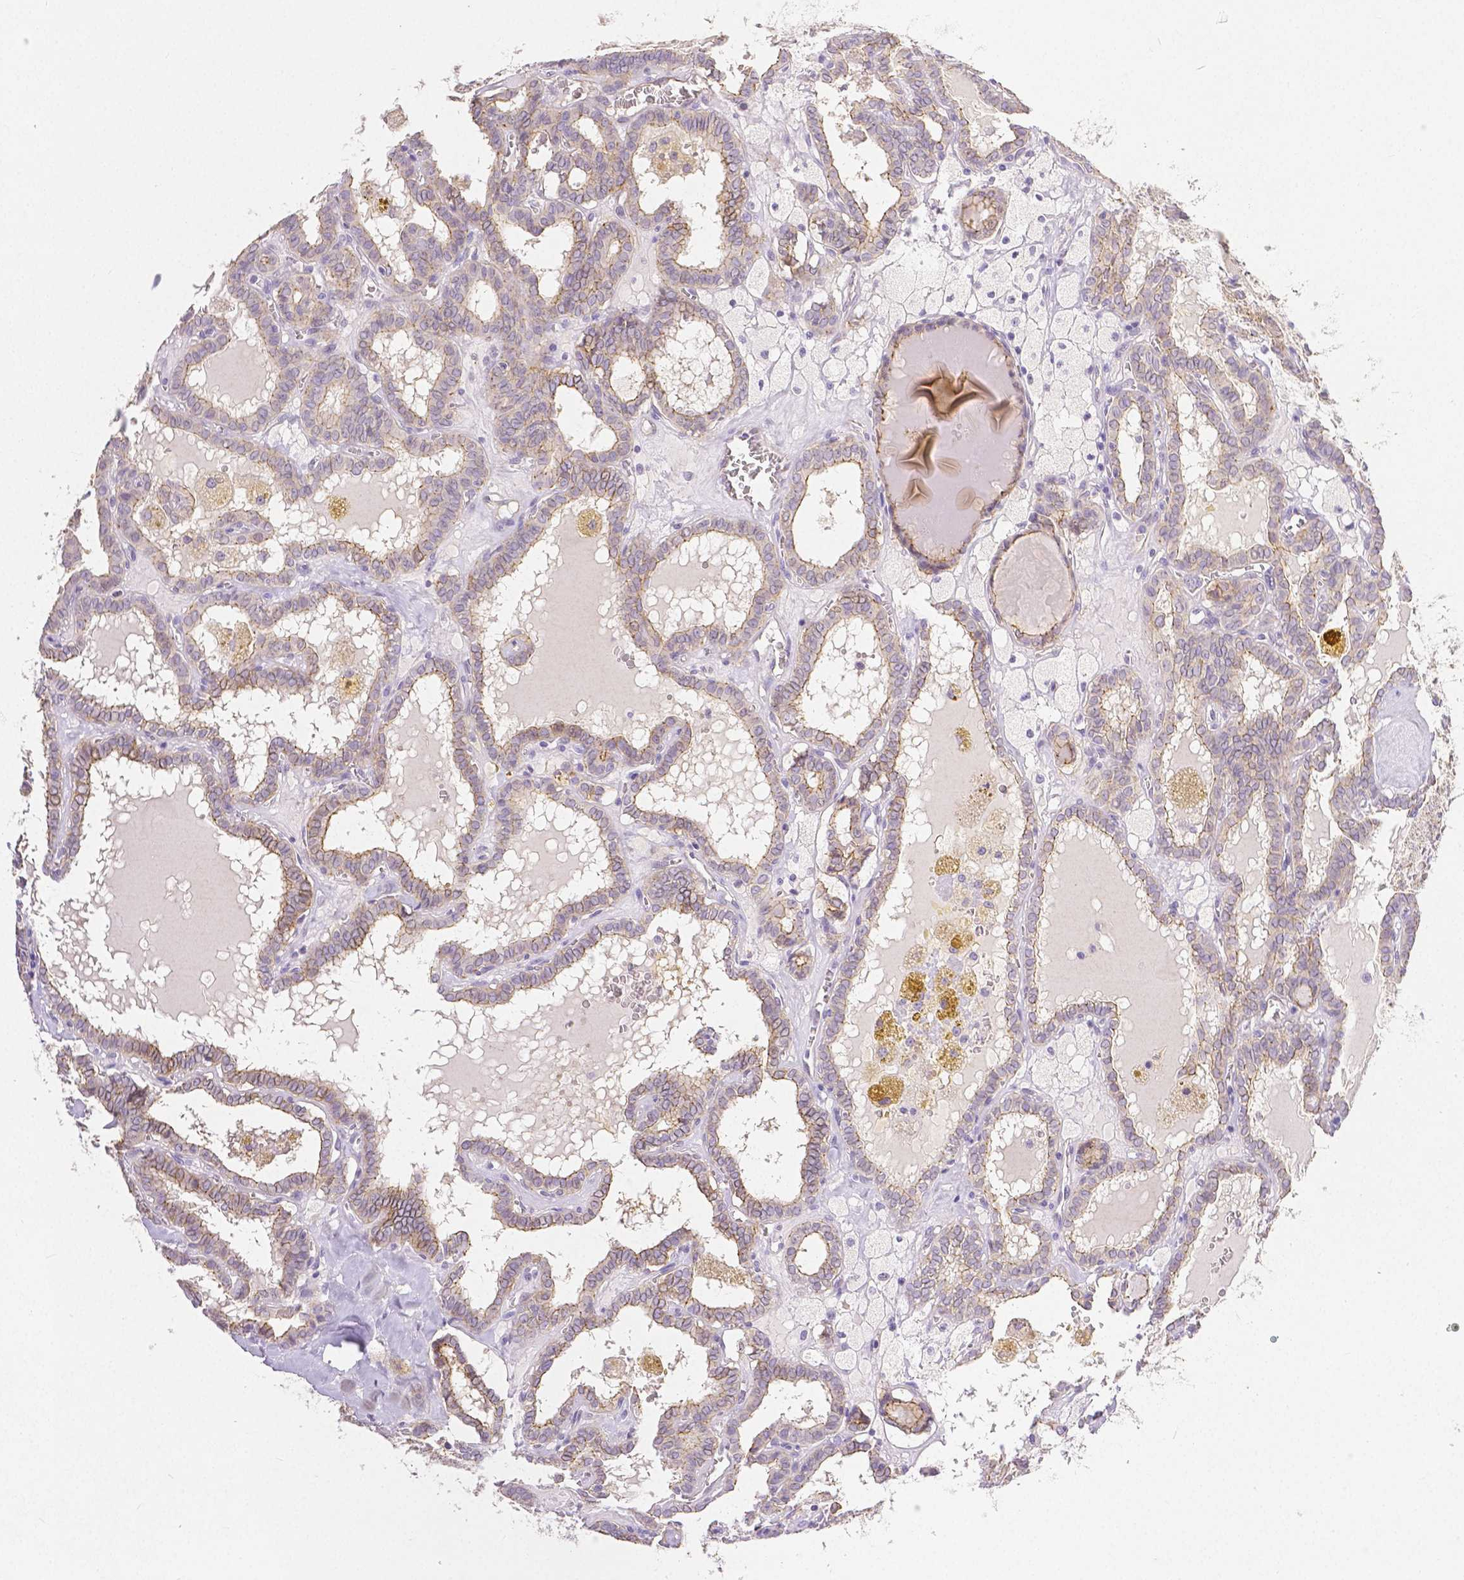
{"staining": {"intensity": "moderate", "quantity": "<25%", "location": "cytoplasmic/membranous"}, "tissue": "thyroid cancer", "cell_type": "Tumor cells", "image_type": "cancer", "snomed": [{"axis": "morphology", "description": "Papillary adenocarcinoma, NOS"}, {"axis": "topography", "description": "Thyroid gland"}], "caption": "Immunohistochemical staining of thyroid cancer (papillary adenocarcinoma) demonstrates moderate cytoplasmic/membranous protein staining in approximately <25% of tumor cells. The staining is performed using DAB (3,3'-diaminobenzidine) brown chromogen to label protein expression. The nuclei are counter-stained blue using hematoxylin.", "gene": "OCLN", "patient": {"sex": "female", "age": 39}}